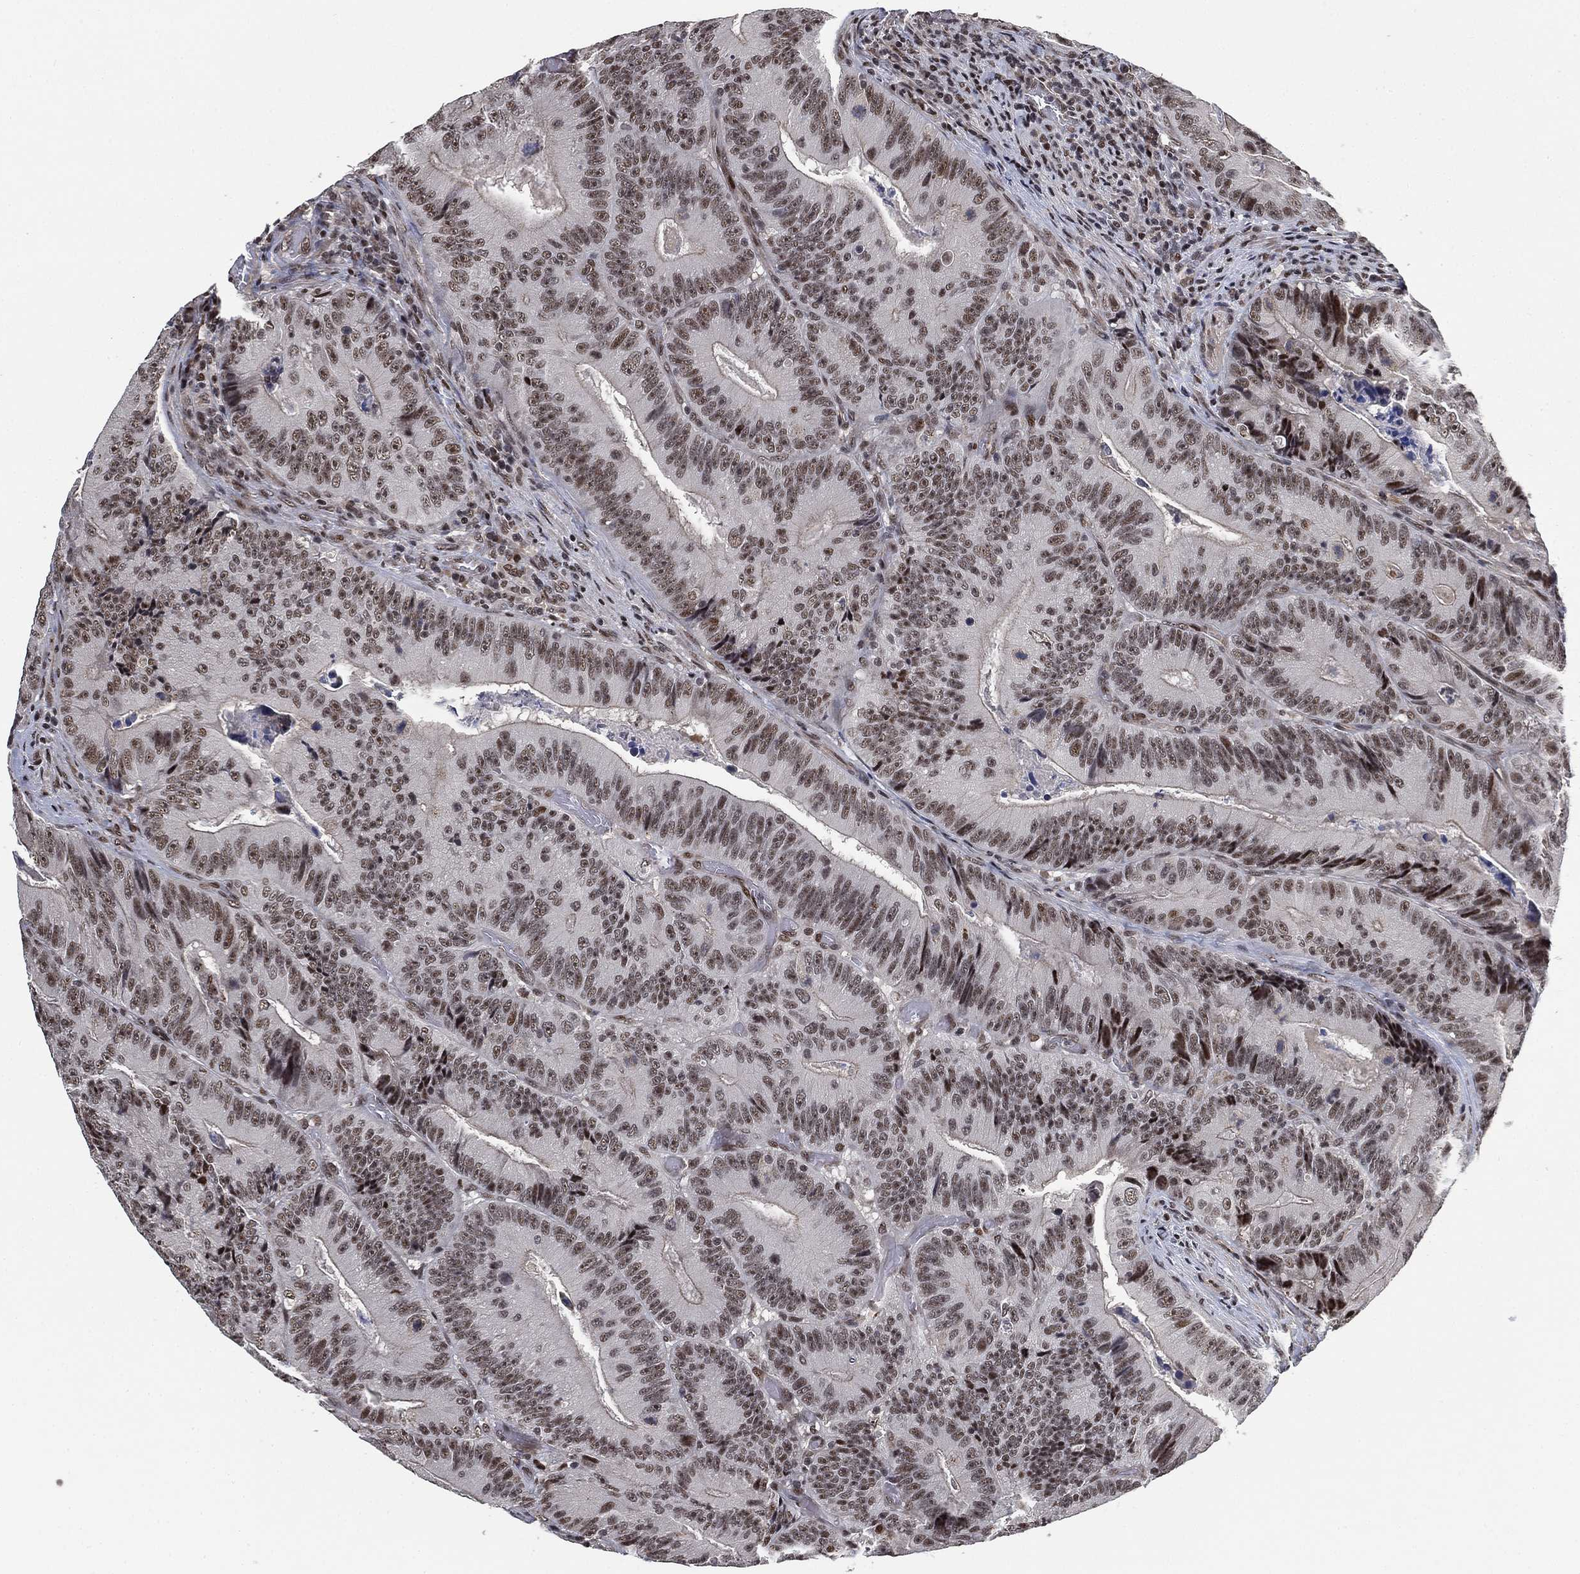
{"staining": {"intensity": "moderate", "quantity": "<25%", "location": "nuclear"}, "tissue": "colorectal cancer", "cell_type": "Tumor cells", "image_type": "cancer", "snomed": [{"axis": "morphology", "description": "Adenocarcinoma, NOS"}, {"axis": "topography", "description": "Colon"}], "caption": "Colorectal adenocarcinoma tissue shows moderate nuclear positivity in about <25% of tumor cells, visualized by immunohistochemistry.", "gene": "ZSCAN30", "patient": {"sex": "female", "age": 86}}